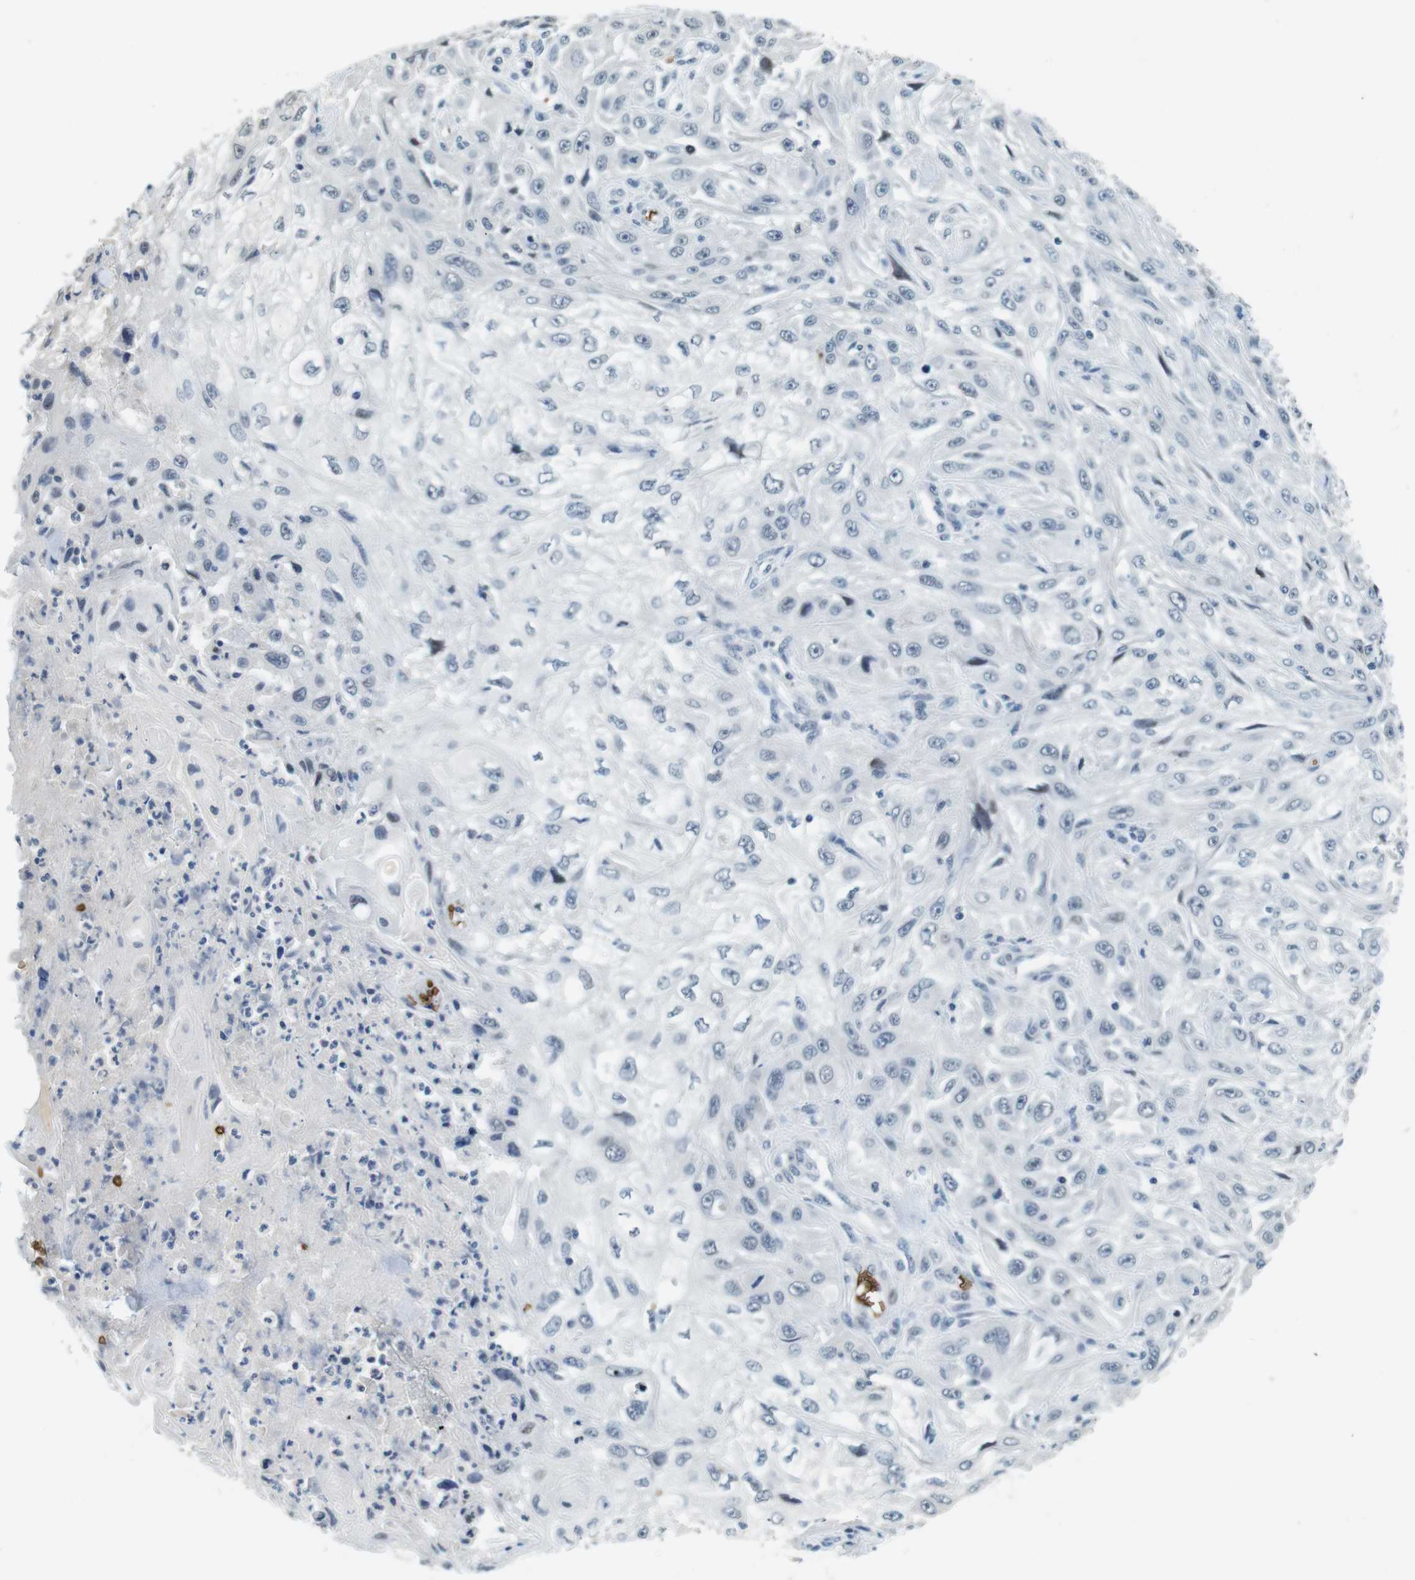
{"staining": {"intensity": "negative", "quantity": "none", "location": "none"}, "tissue": "skin cancer", "cell_type": "Tumor cells", "image_type": "cancer", "snomed": [{"axis": "morphology", "description": "Squamous cell carcinoma, NOS"}, {"axis": "topography", "description": "Skin"}], "caption": "Immunohistochemical staining of skin cancer reveals no significant staining in tumor cells.", "gene": "SLC4A1", "patient": {"sex": "male", "age": 75}}